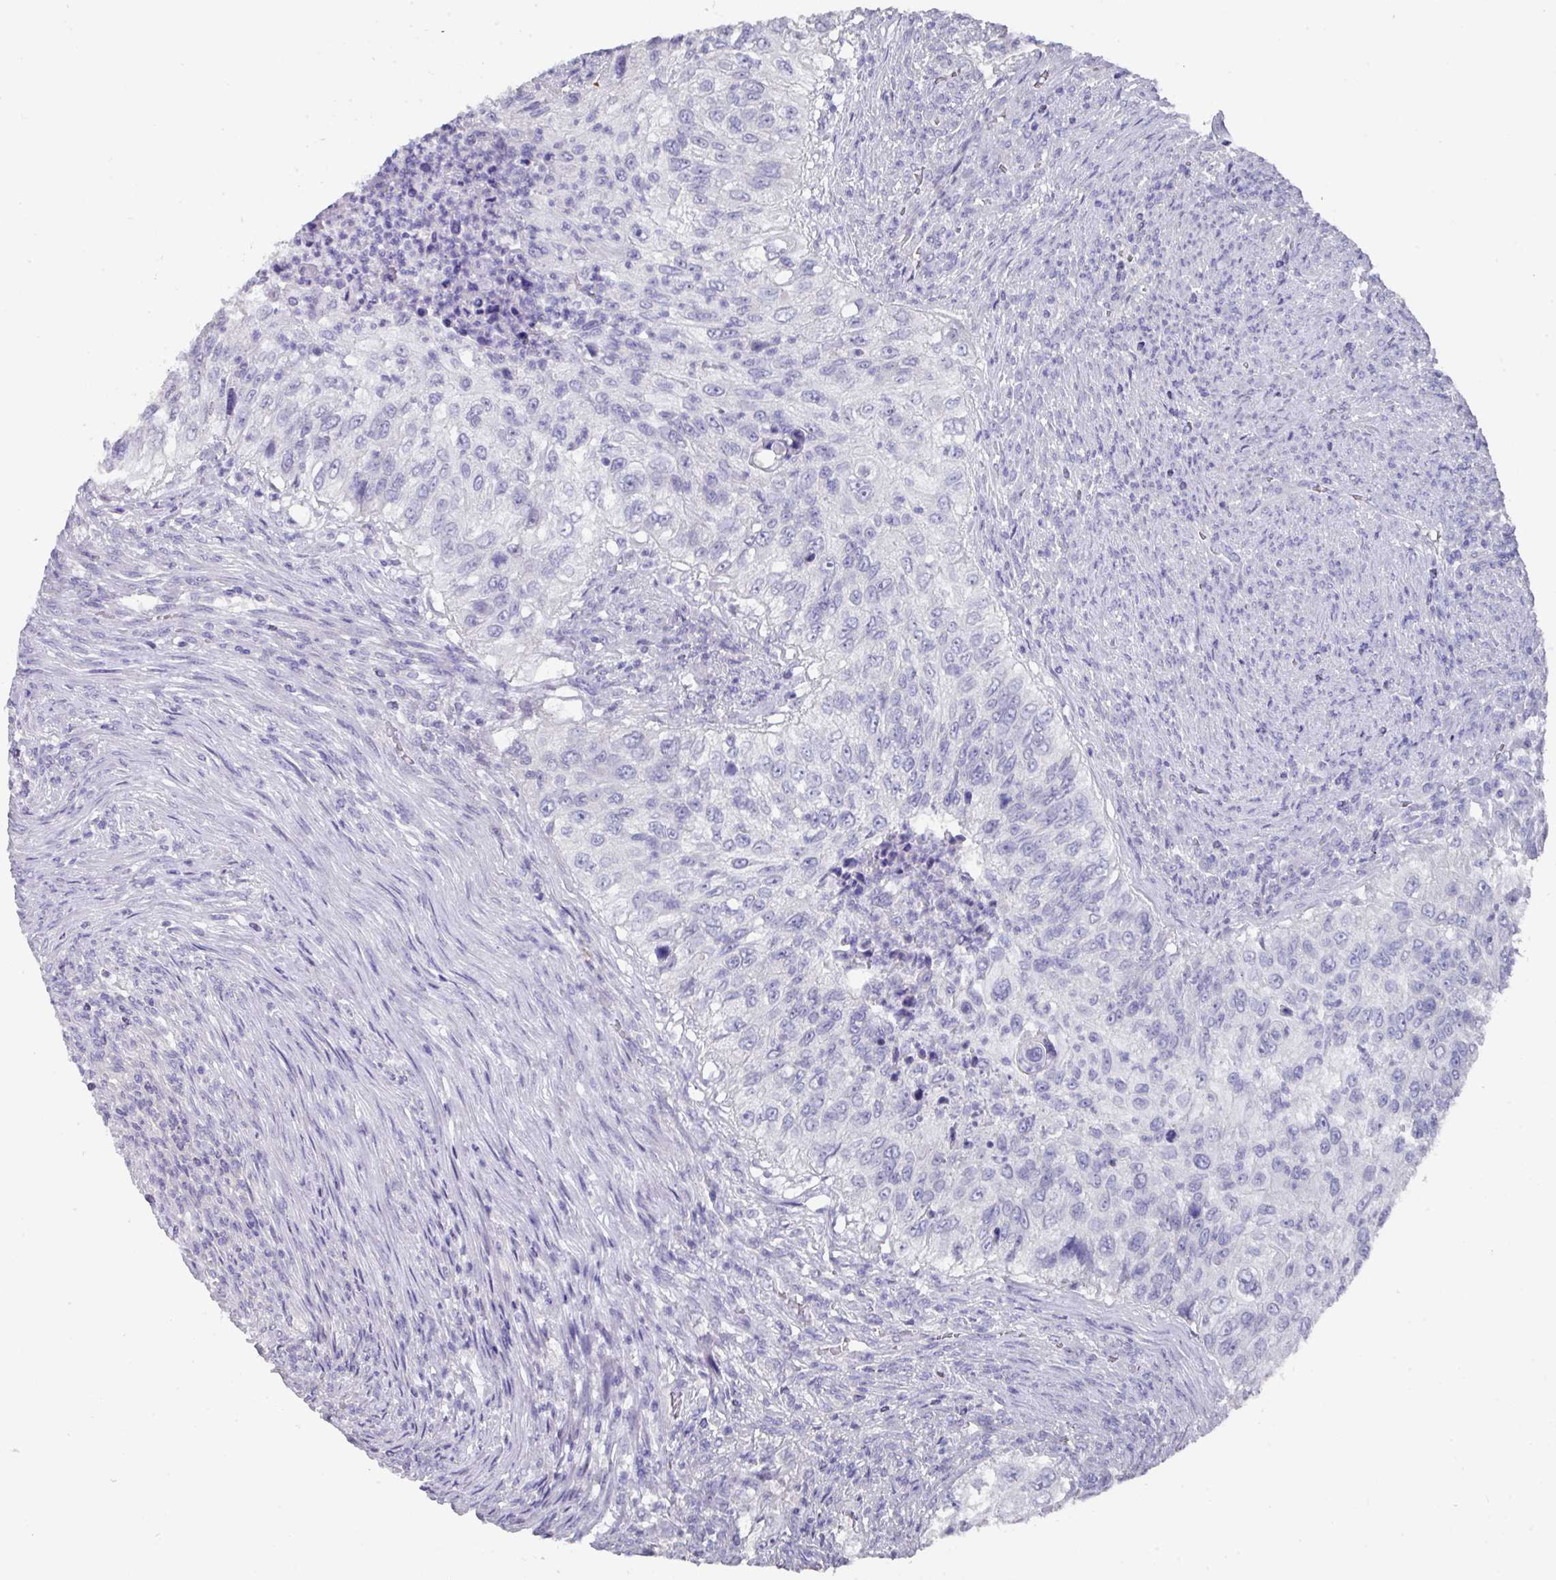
{"staining": {"intensity": "negative", "quantity": "none", "location": "none"}, "tissue": "urothelial cancer", "cell_type": "Tumor cells", "image_type": "cancer", "snomed": [{"axis": "morphology", "description": "Urothelial carcinoma, High grade"}, {"axis": "topography", "description": "Urinary bladder"}], "caption": "The photomicrograph shows no significant expression in tumor cells of urothelial cancer.", "gene": "DAZL", "patient": {"sex": "female", "age": 60}}